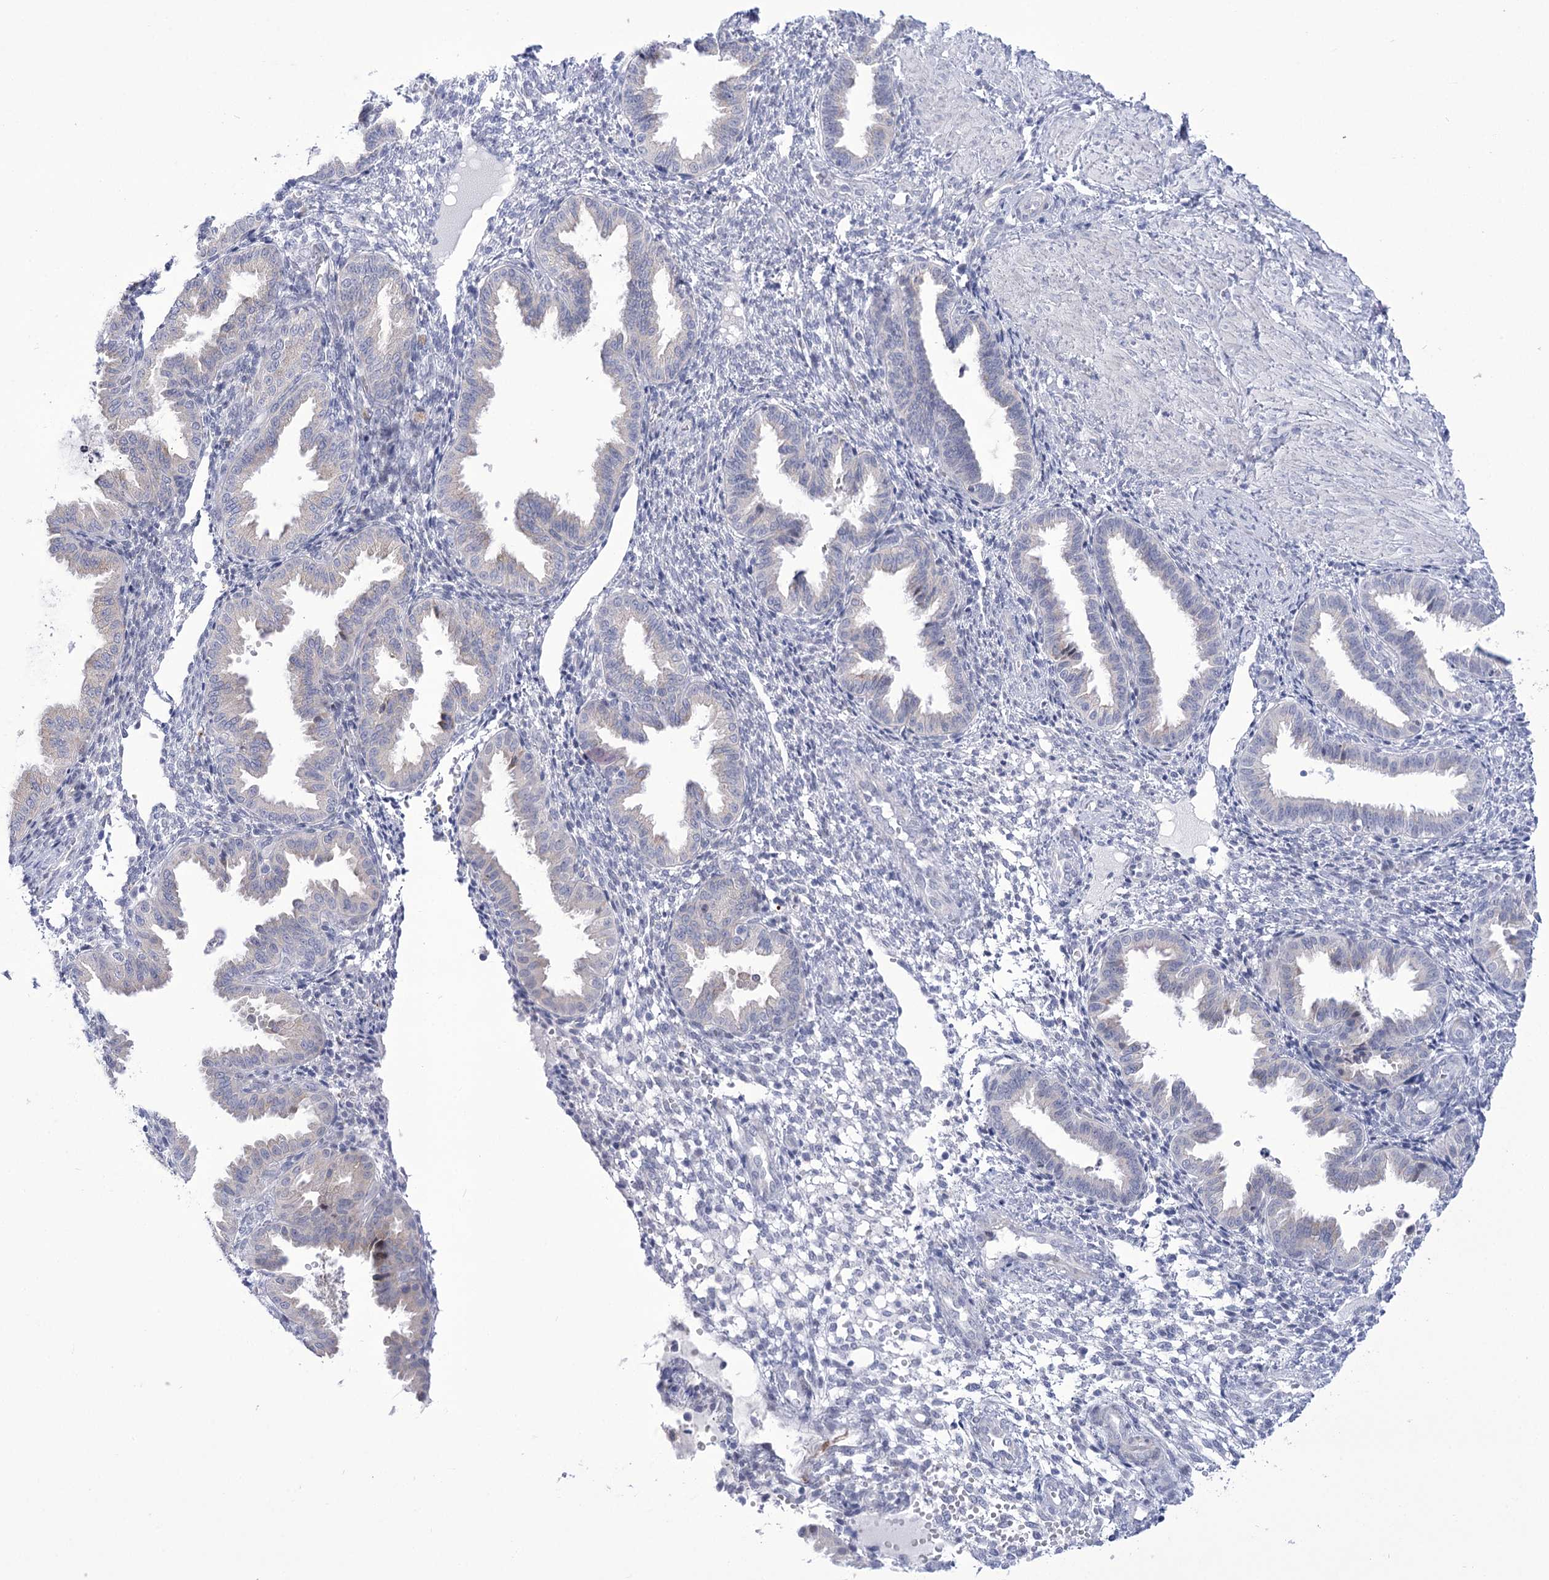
{"staining": {"intensity": "negative", "quantity": "none", "location": "none"}, "tissue": "endometrium", "cell_type": "Cells in endometrial stroma", "image_type": "normal", "snomed": [{"axis": "morphology", "description": "Normal tissue, NOS"}, {"axis": "topography", "description": "Endometrium"}], "caption": "High power microscopy micrograph of an immunohistochemistry histopathology image of benign endometrium, revealing no significant positivity in cells in endometrial stroma.", "gene": "BEND7", "patient": {"sex": "female", "age": 33}}